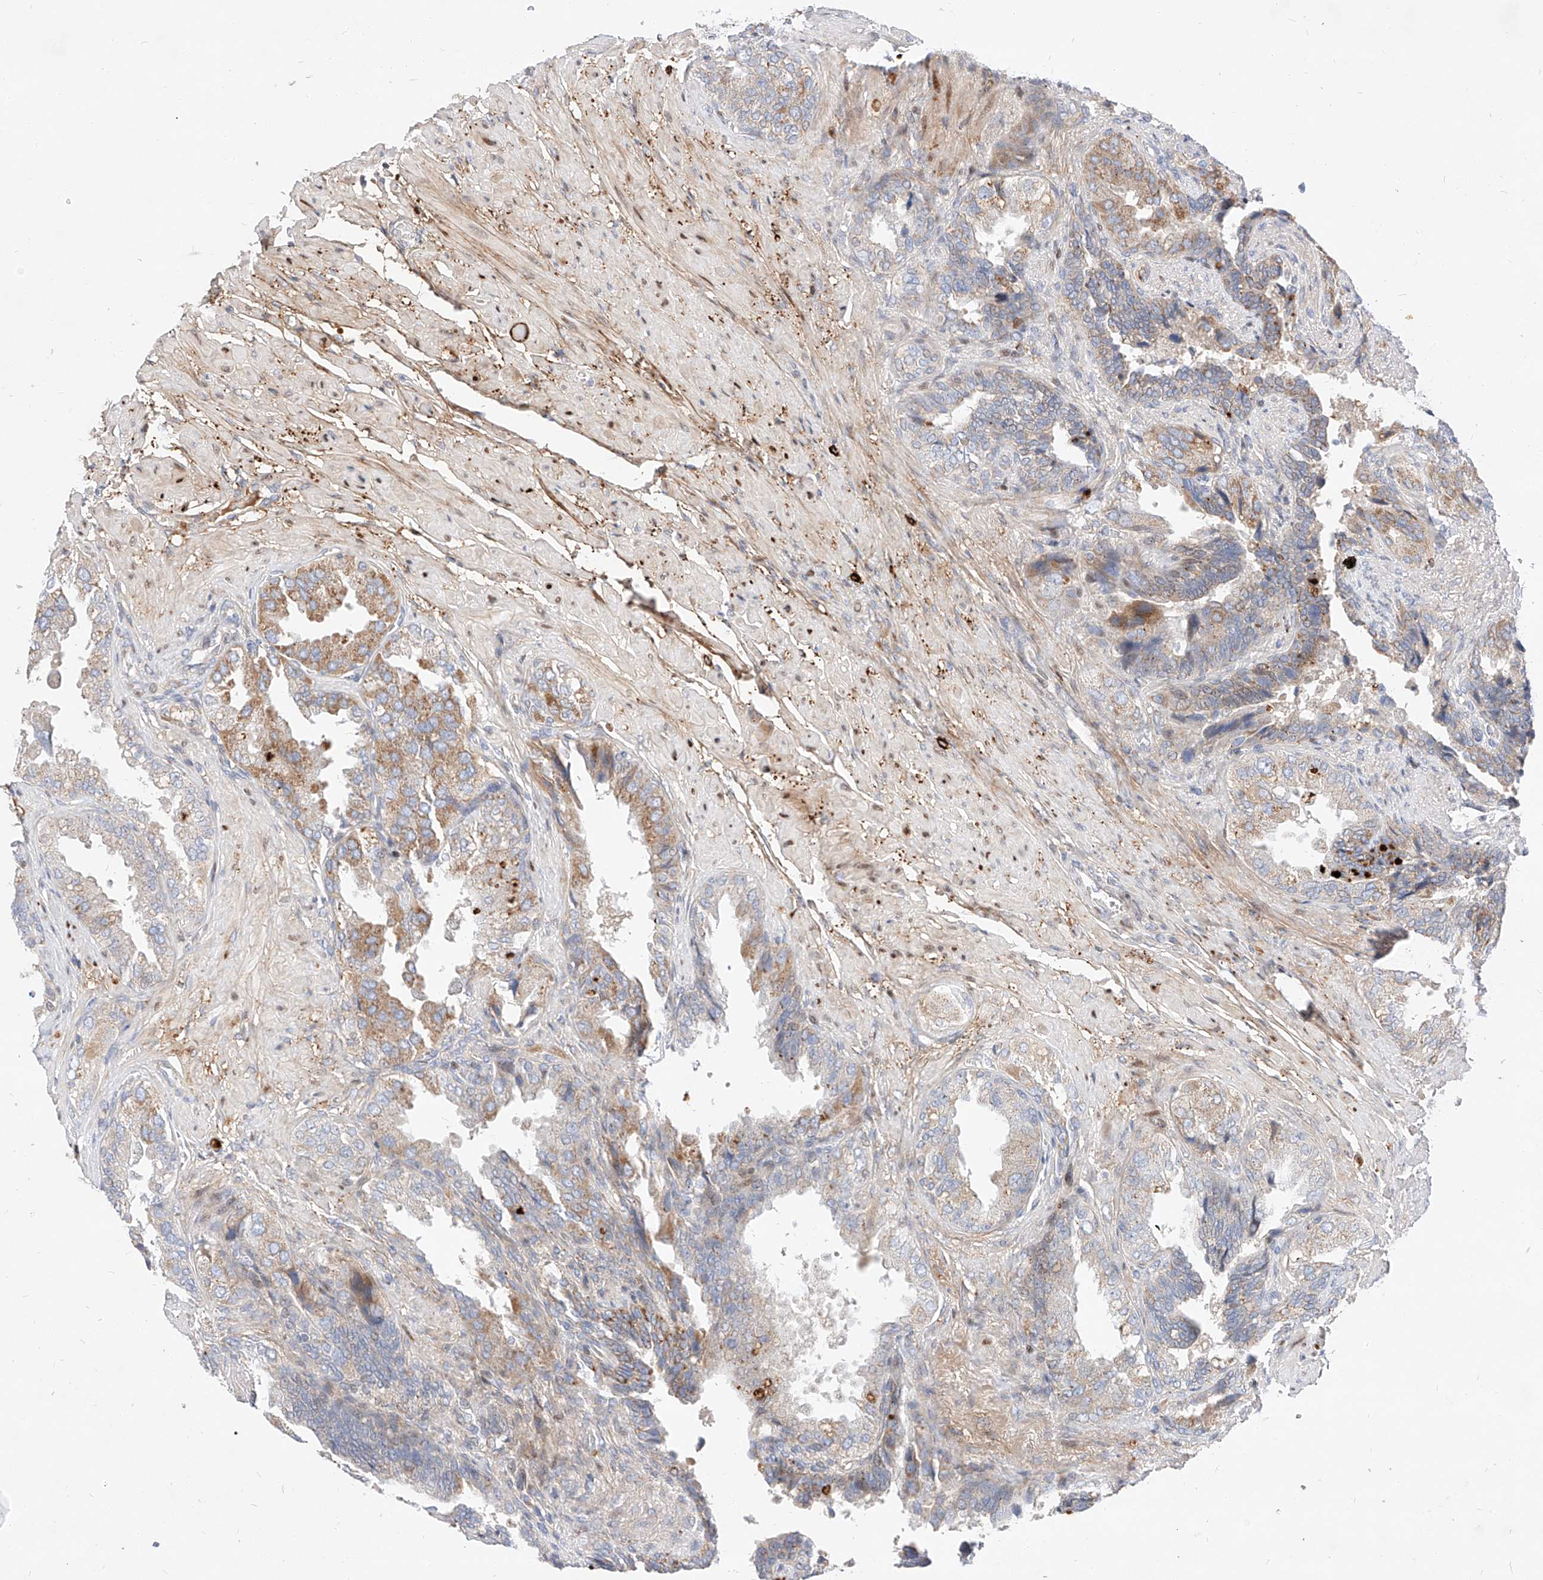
{"staining": {"intensity": "moderate", "quantity": "25%-75%", "location": "cytoplasmic/membranous"}, "tissue": "seminal vesicle", "cell_type": "Glandular cells", "image_type": "normal", "snomed": [{"axis": "morphology", "description": "Normal tissue, NOS"}, {"axis": "topography", "description": "Seminal veicle"}, {"axis": "topography", "description": "Peripheral nerve tissue"}], "caption": "High-power microscopy captured an IHC micrograph of normal seminal vesicle, revealing moderate cytoplasmic/membranous staining in about 25%-75% of glandular cells.", "gene": "OSGEPL1", "patient": {"sex": "male", "age": 63}}